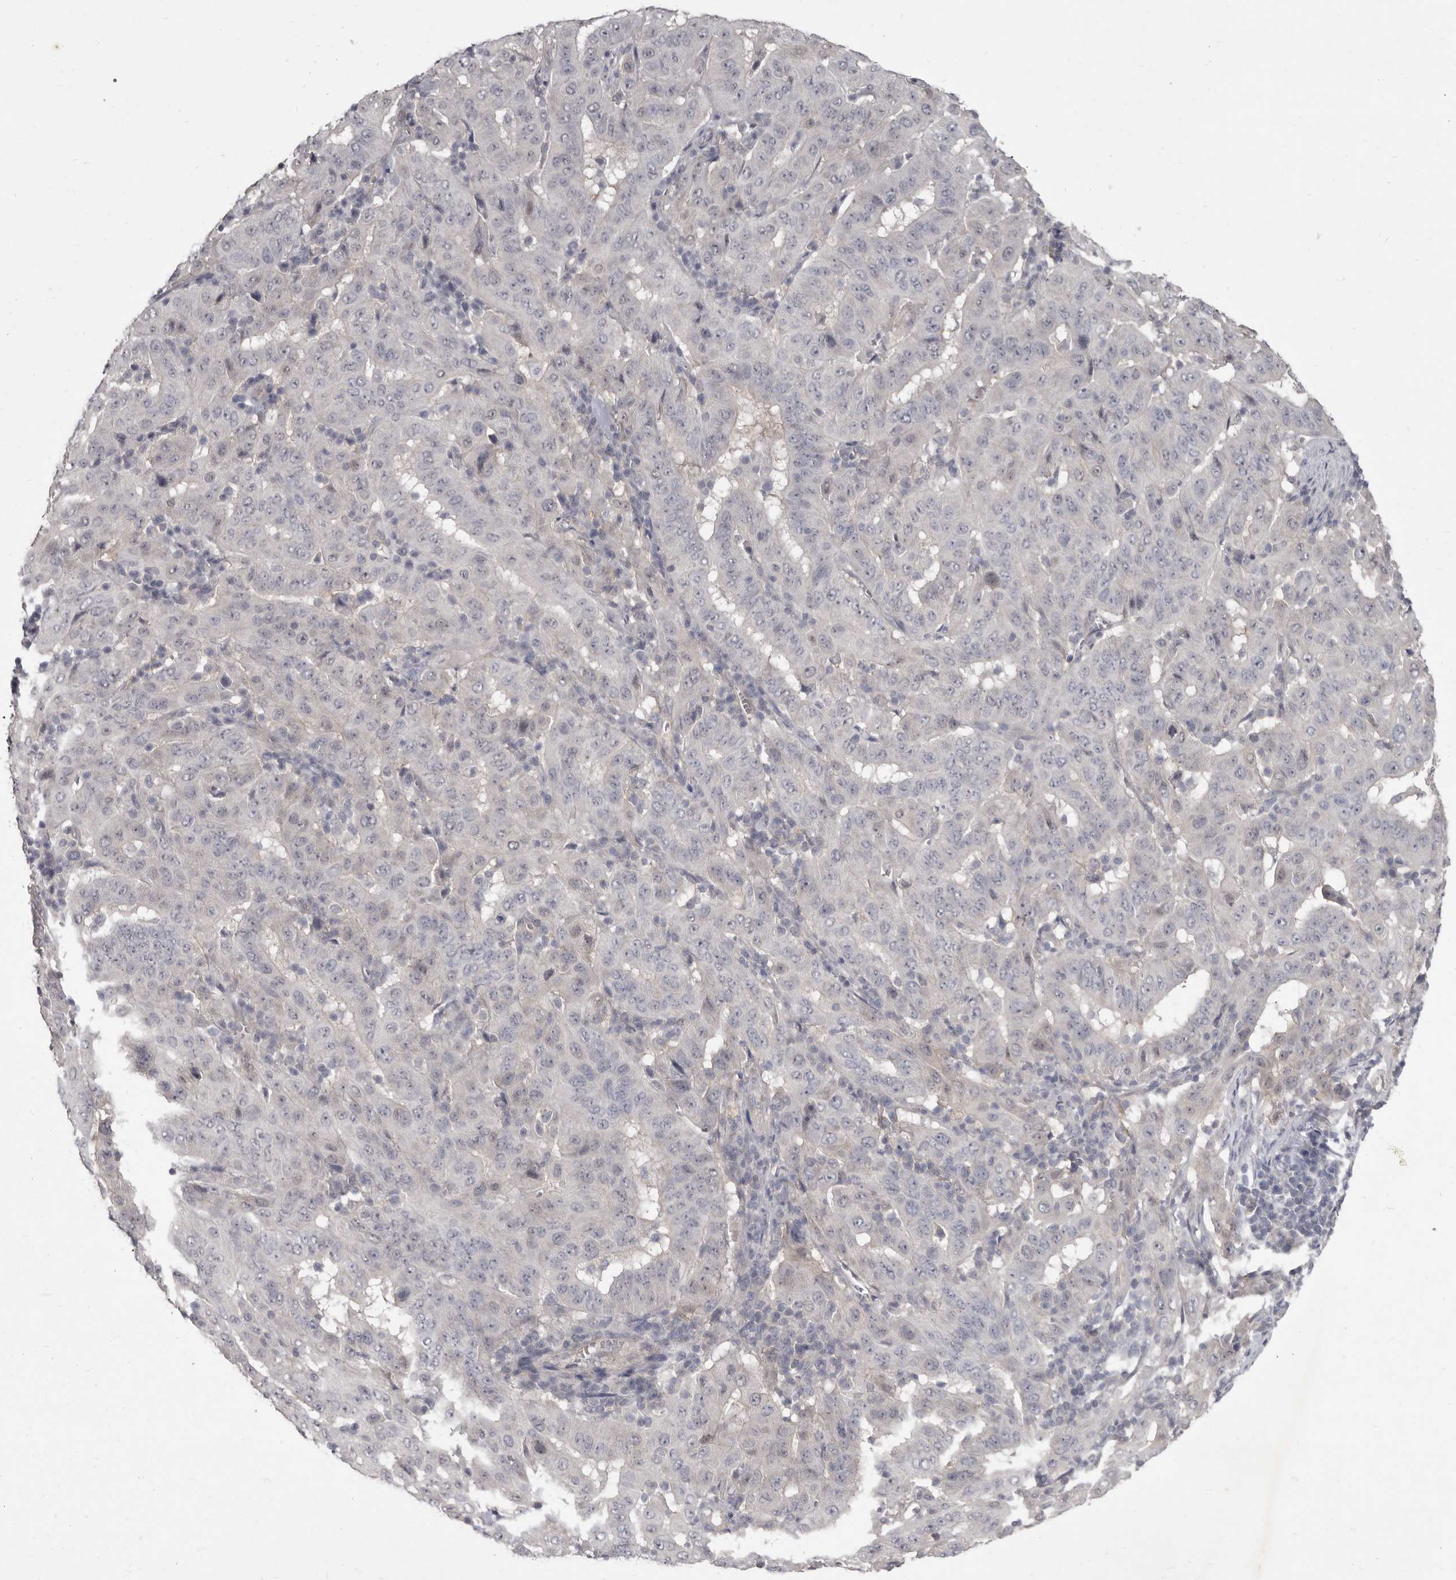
{"staining": {"intensity": "negative", "quantity": "none", "location": "none"}, "tissue": "pancreatic cancer", "cell_type": "Tumor cells", "image_type": "cancer", "snomed": [{"axis": "morphology", "description": "Adenocarcinoma, NOS"}, {"axis": "topography", "description": "Pancreas"}], "caption": "Image shows no significant protein expression in tumor cells of pancreatic cancer (adenocarcinoma).", "gene": "GSK3B", "patient": {"sex": "male", "age": 63}}